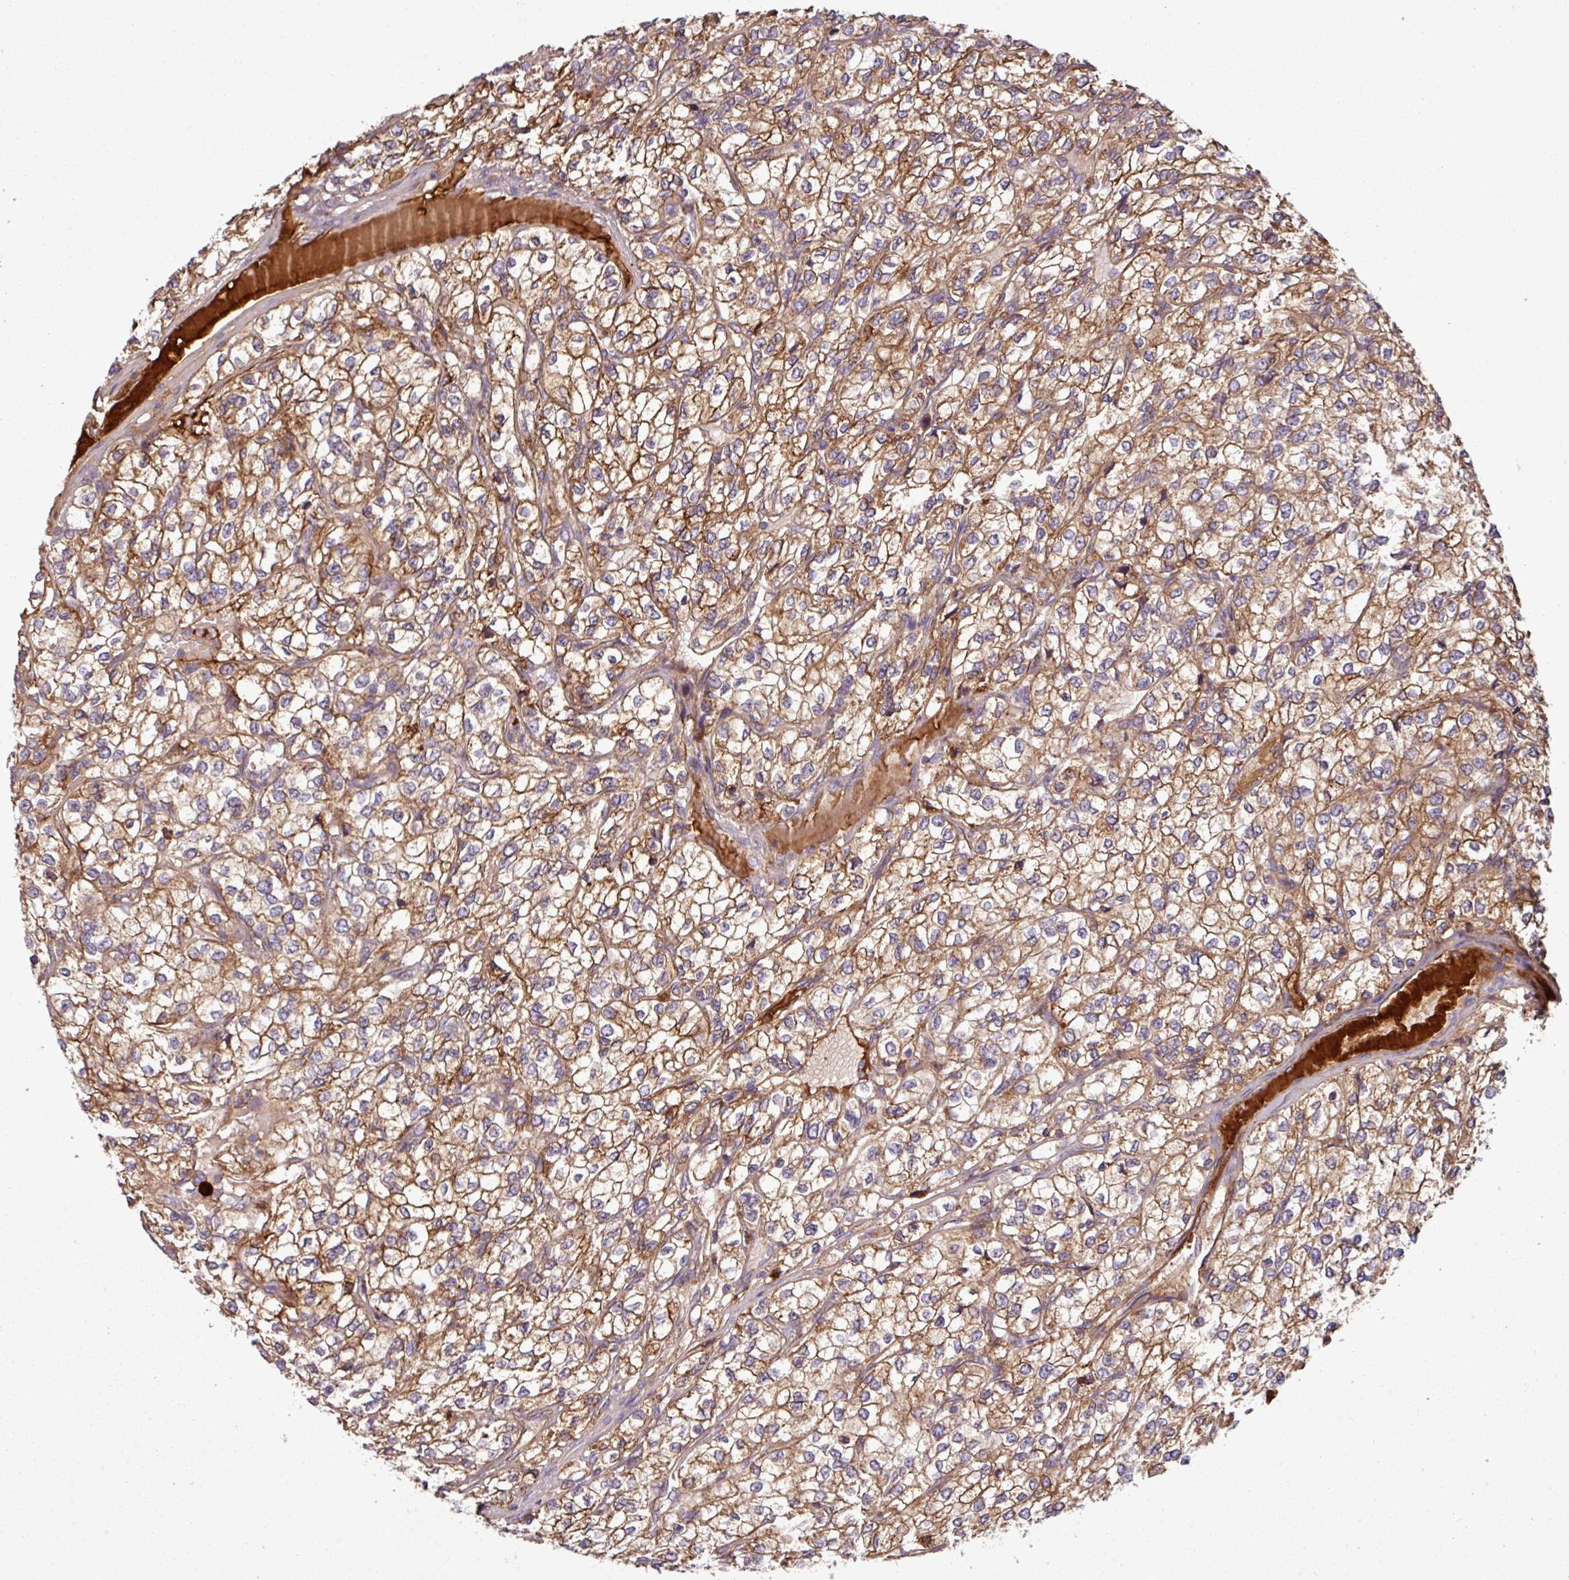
{"staining": {"intensity": "moderate", "quantity": ">75%", "location": "cytoplasmic/membranous"}, "tissue": "renal cancer", "cell_type": "Tumor cells", "image_type": "cancer", "snomed": [{"axis": "morphology", "description": "Adenocarcinoma, NOS"}, {"axis": "topography", "description": "Kidney"}], "caption": "A photomicrograph of renal adenocarcinoma stained for a protein demonstrates moderate cytoplasmic/membranous brown staining in tumor cells.", "gene": "C4B", "patient": {"sex": "male", "age": 80}}